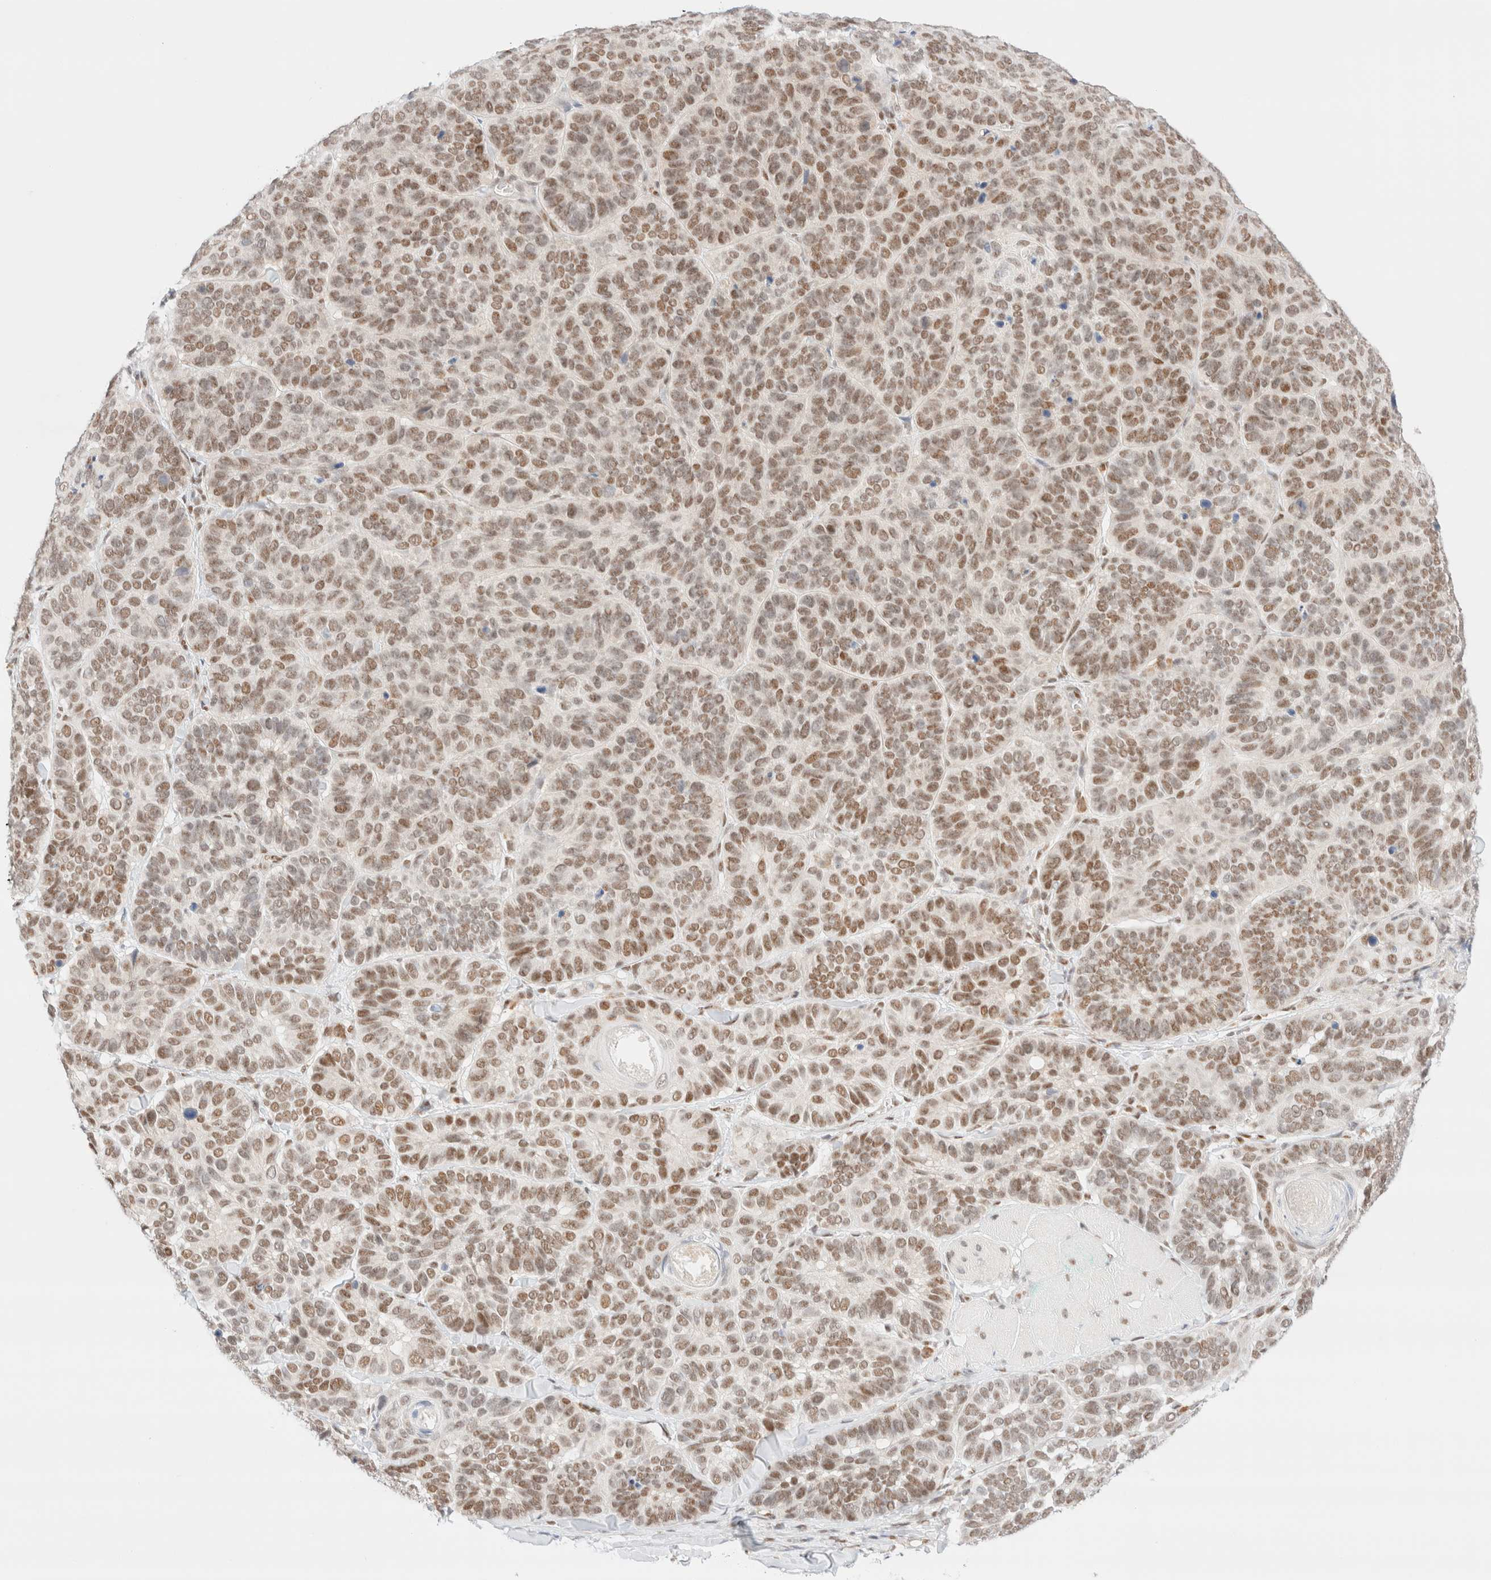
{"staining": {"intensity": "moderate", "quantity": ">75%", "location": "nuclear"}, "tissue": "skin cancer", "cell_type": "Tumor cells", "image_type": "cancer", "snomed": [{"axis": "morphology", "description": "Basal cell carcinoma"}, {"axis": "topography", "description": "Skin"}], "caption": "There is medium levels of moderate nuclear positivity in tumor cells of skin basal cell carcinoma, as demonstrated by immunohistochemical staining (brown color).", "gene": "CIC", "patient": {"sex": "male", "age": 62}}